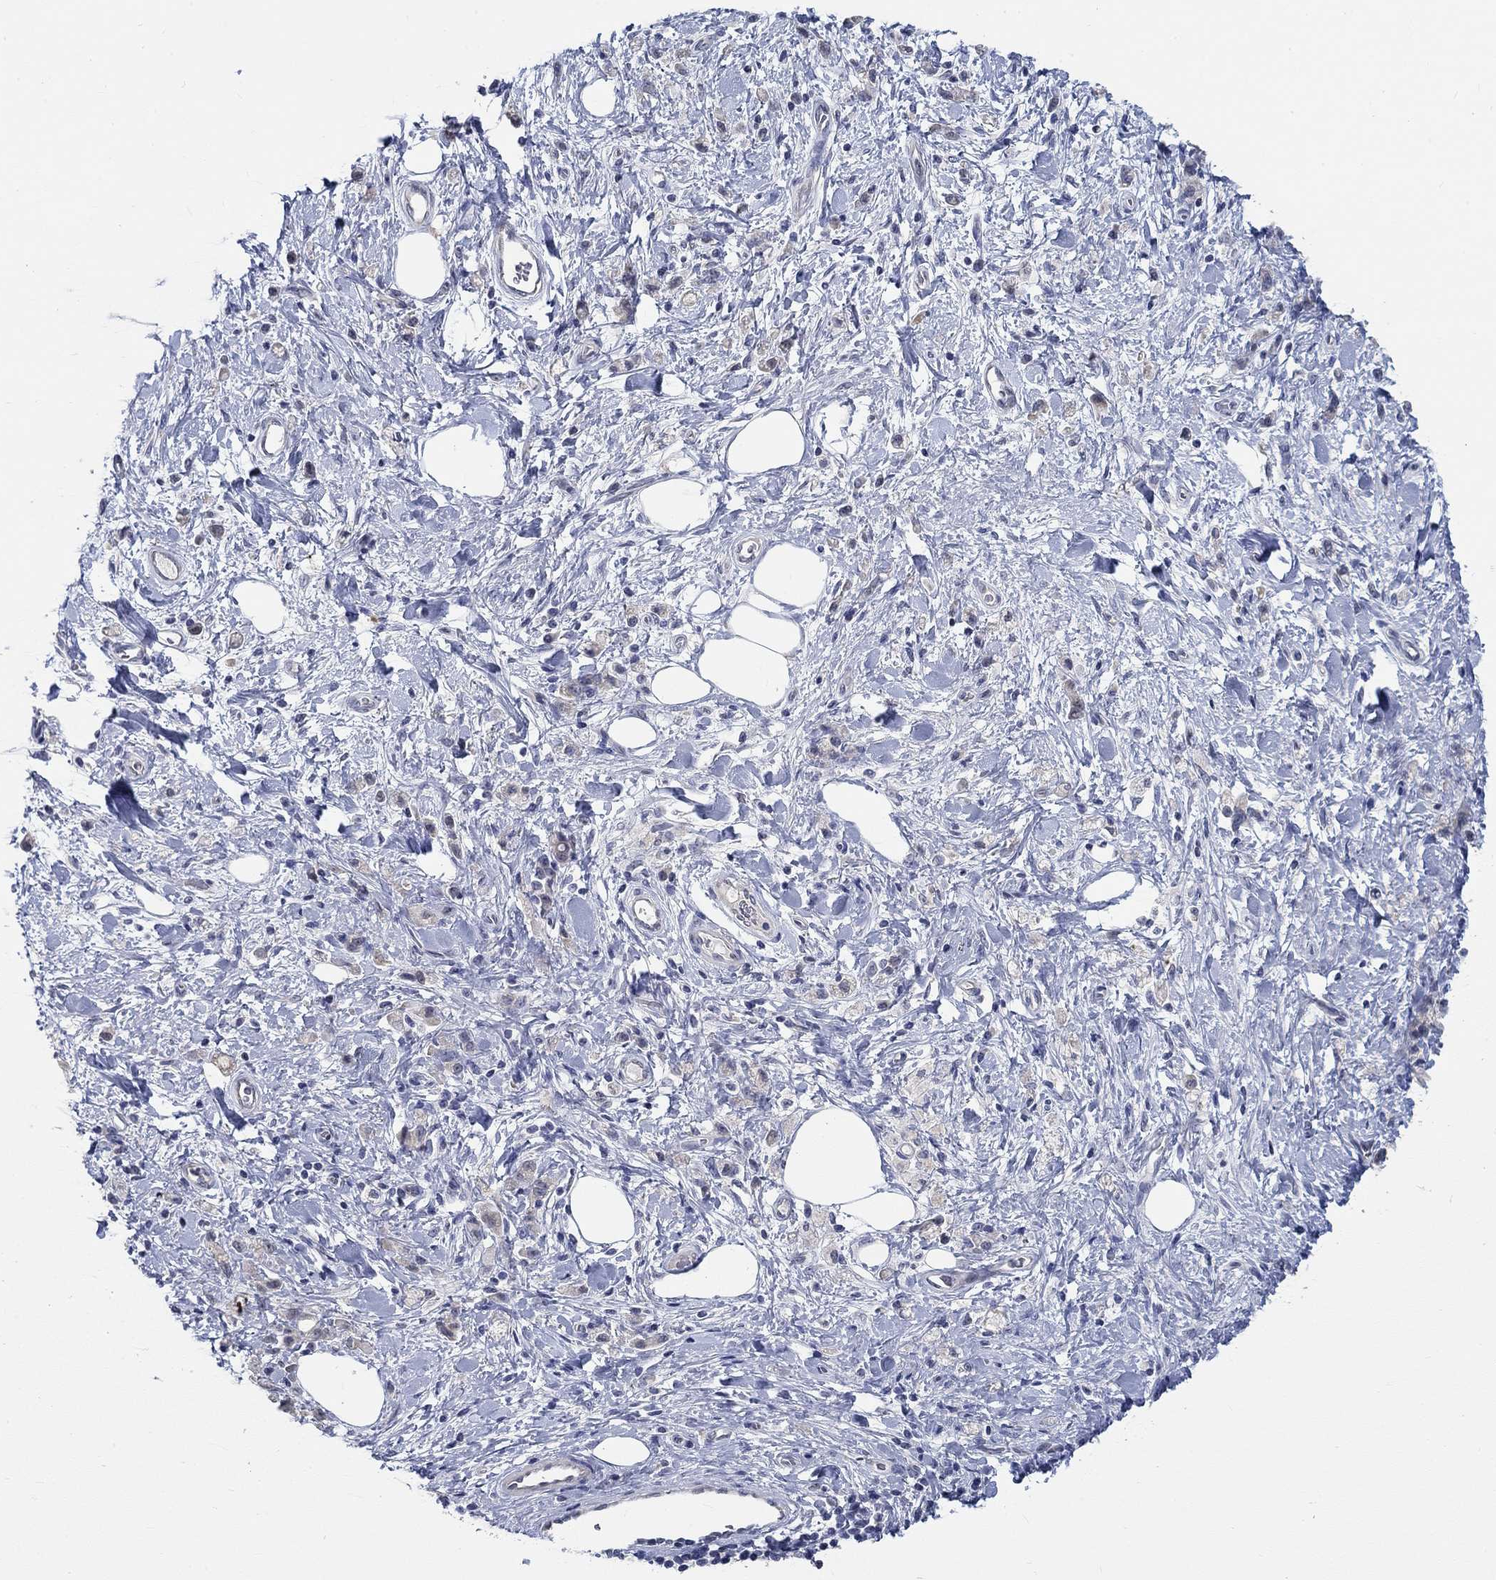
{"staining": {"intensity": "weak", "quantity": "25%-75%", "location": "cytoplasmic/membranous"}, "tissue": "stomach cancer", "cell_type": "Tumor cells", "image_type": "cancer", "snomed": [{"axis": "morphology", "description": "Adenocarcinoma, NOS"}, {"axis": "topography", "description": "Stomach"}], "caption": "Brown immunohistochemical staining in human stomach cancer (adenocarcinoma) demonstrates weak cytoplasmic/membranous expression in approximately 25%-75% of tumor cells. The protein of interest is shown in brown color, while the nuclei are stained blue.", "gene": "SMIM18", "patient": {"sex": "male", "age": 77}}